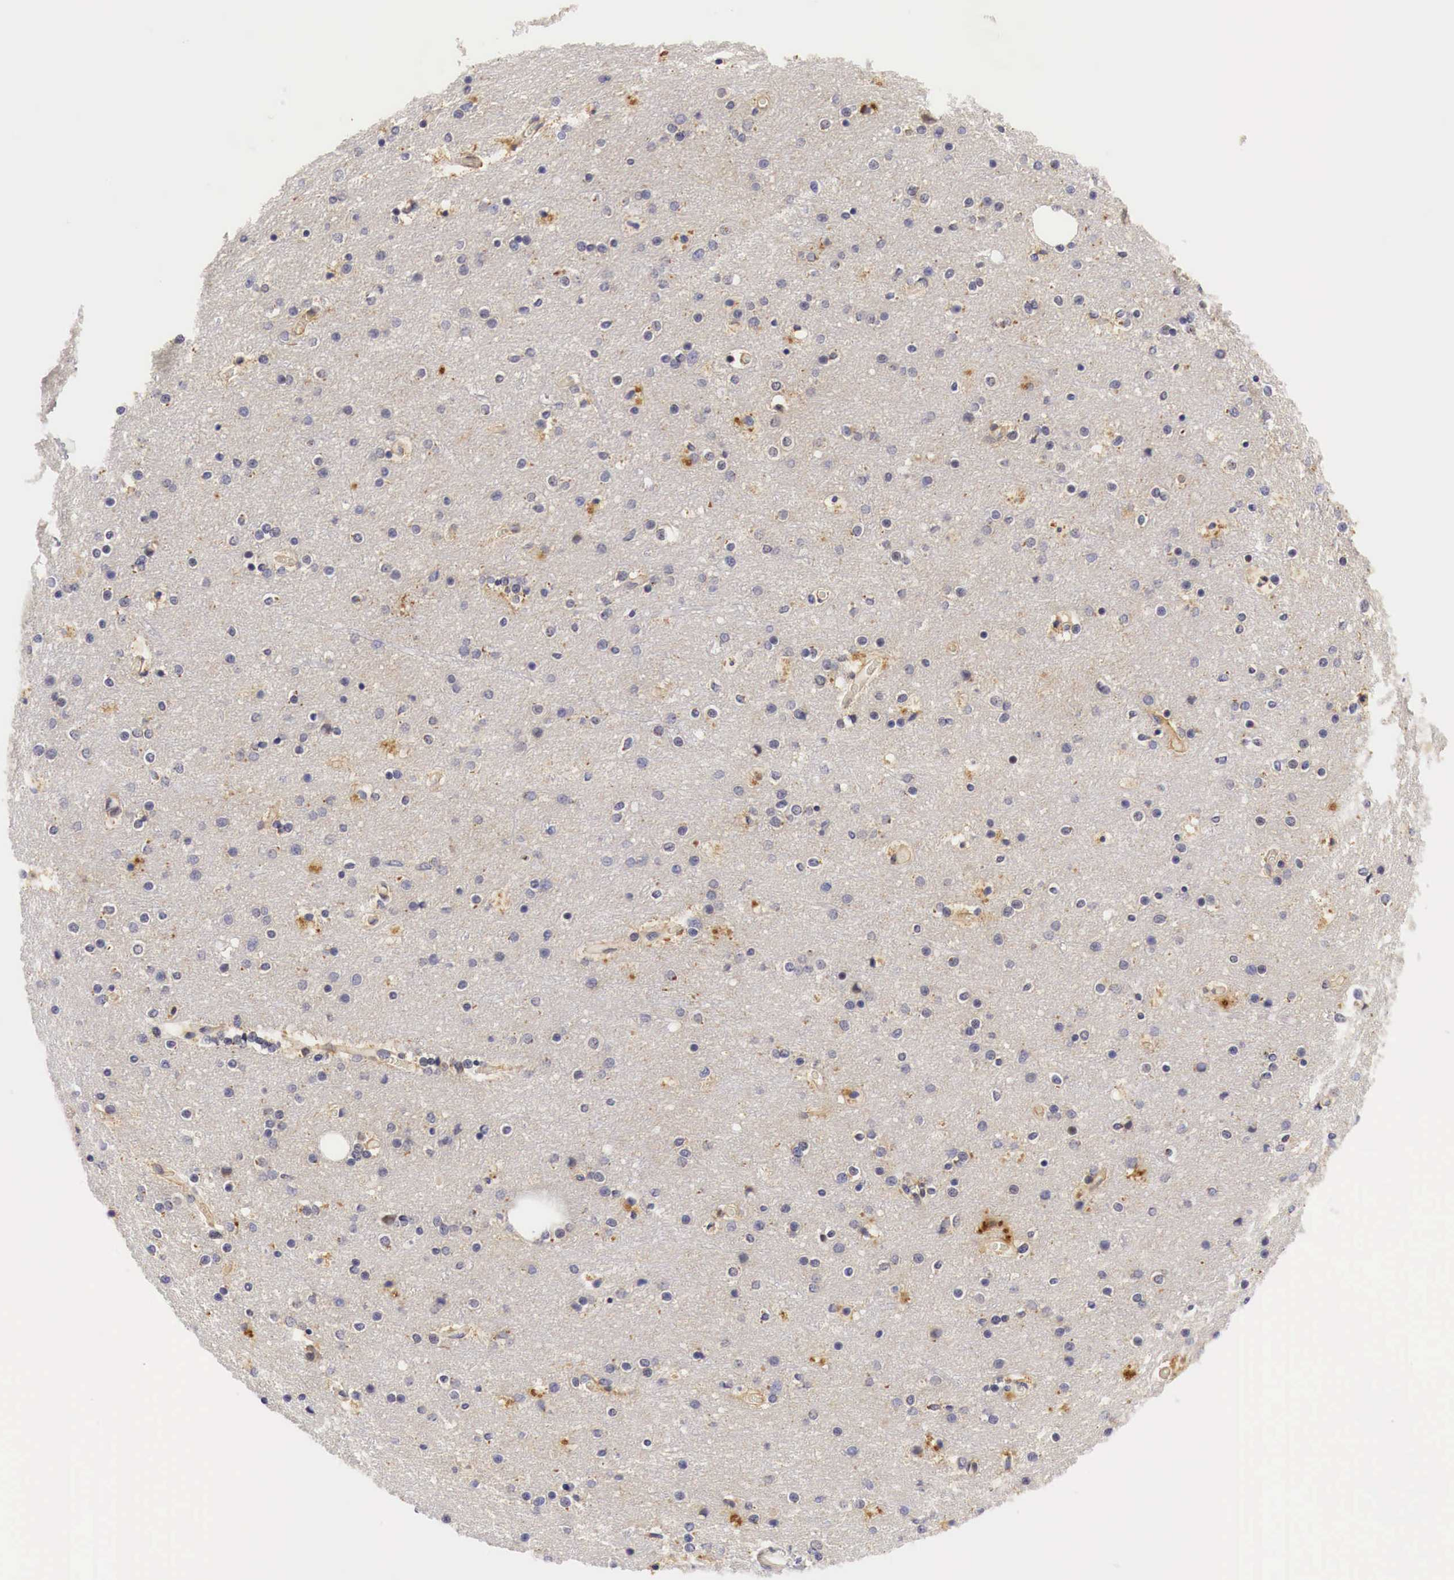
{"staining": {"intensity": "moderate", "quantity": "25%-75%", "location": "cytoplasmic/membranous"}, "tissue": "cerebral cortex", "cell_type": "Endothelial cells", "image_type": "normal", "snomed": [{"axis": "morphology", "description": "Normal tissue, NOS"}, {"axis": "topography", "description": "Cerebral cortex"}], "caption": "This histopathology image demonstrates immunohistochemistry (IHC) staining of normal human cerebral cortex, with medium moderate cytoplasmic/membranous expression in about 25%-75% of endothelial cells.", "gene": "CASP3", "patient": {"sex": "female", "age": 54}}